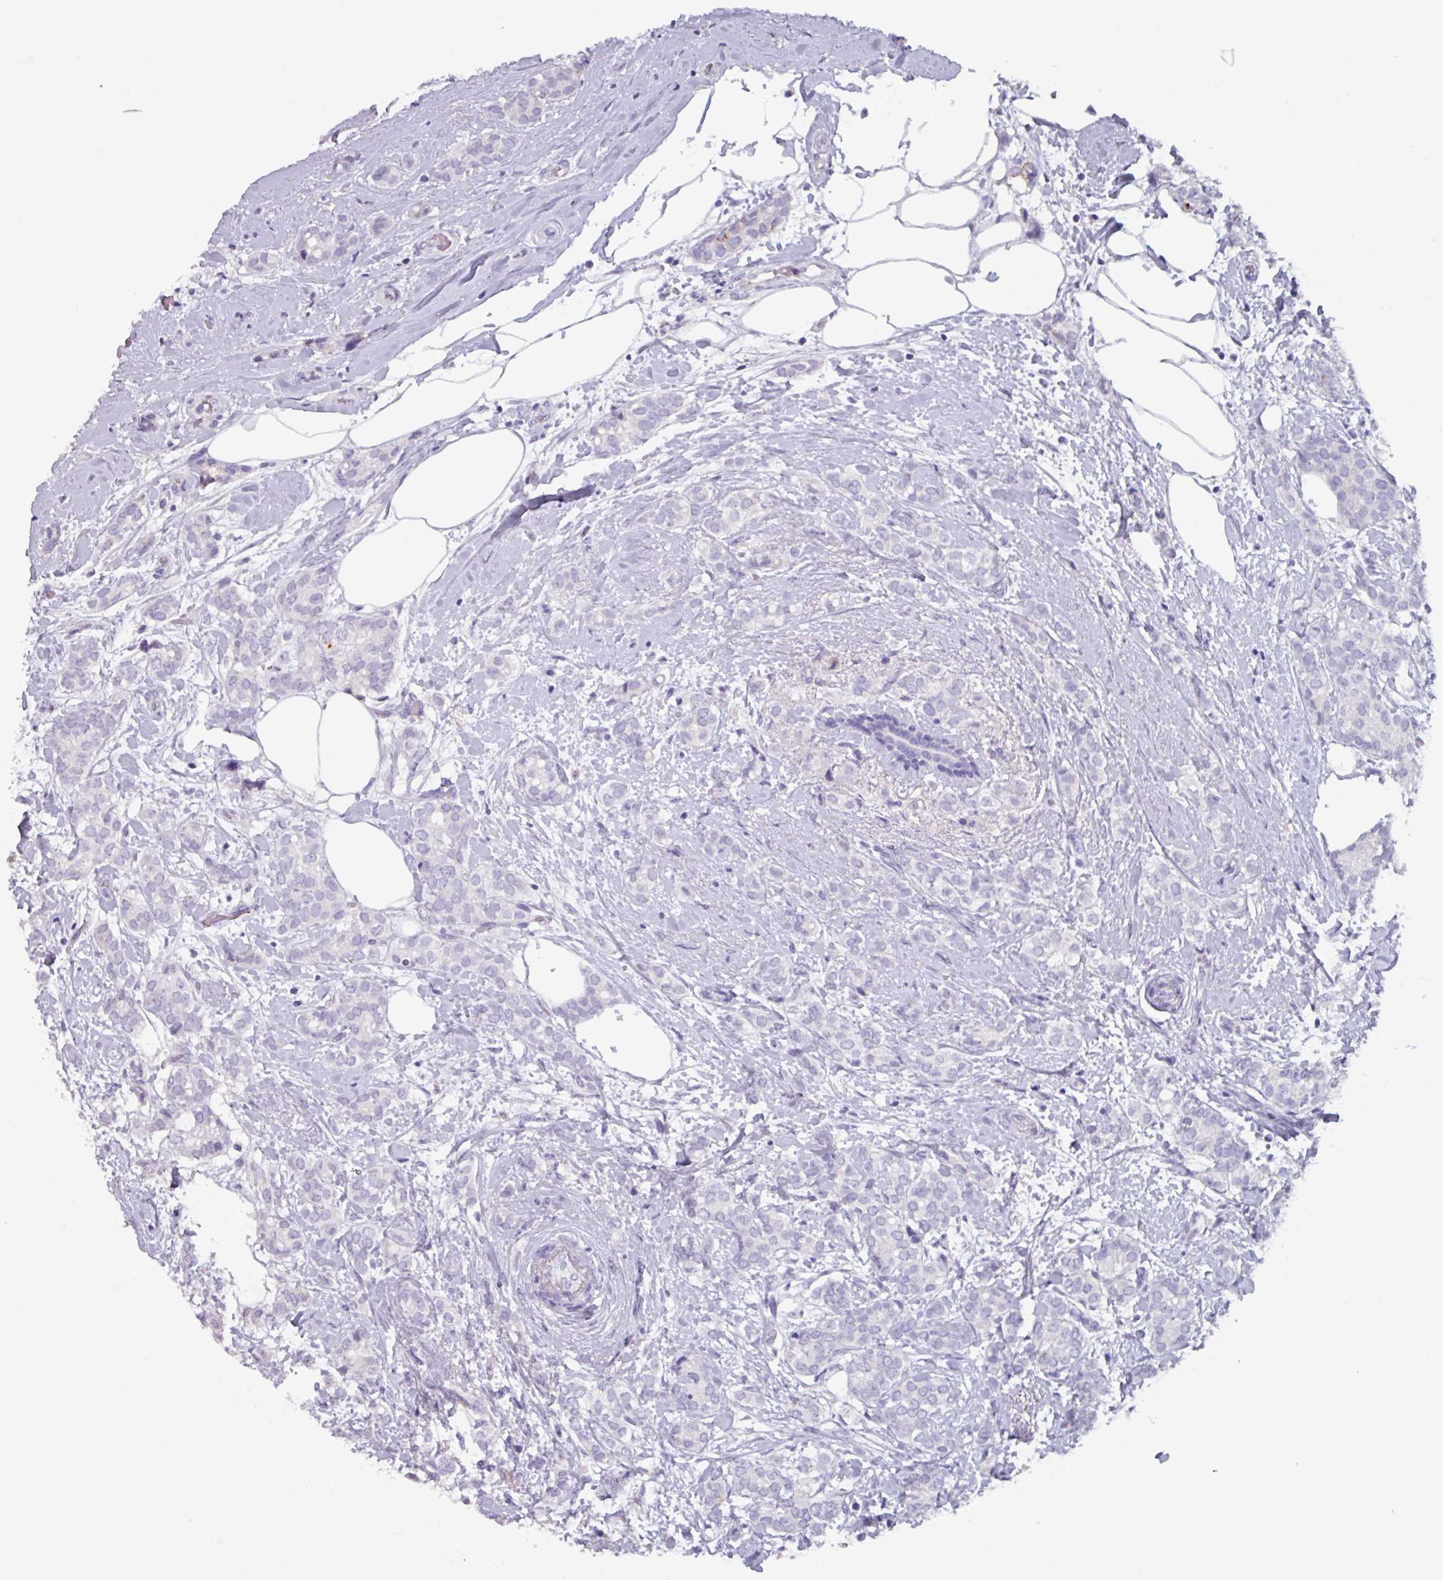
{"staining": {"intensity": "negative", "quantity": "none", "location": "none"}, "tissue": "breast cancer", "cell_type": "Tumor cells", "image_type": "cancer", "snomed": [{"axis": "morphology", "description": "Duct carcinoma"}, {"axis": "topography", "description": "Breast"}], "caption": "A high-resolution image shows immunohistochemistry (IHC) staining of breast invasive ductal carcinoma, which demonstrates no significant expression in tumor cells.", "gene": "OR2T10", "patient": {"sex": "female", "age": 73}}